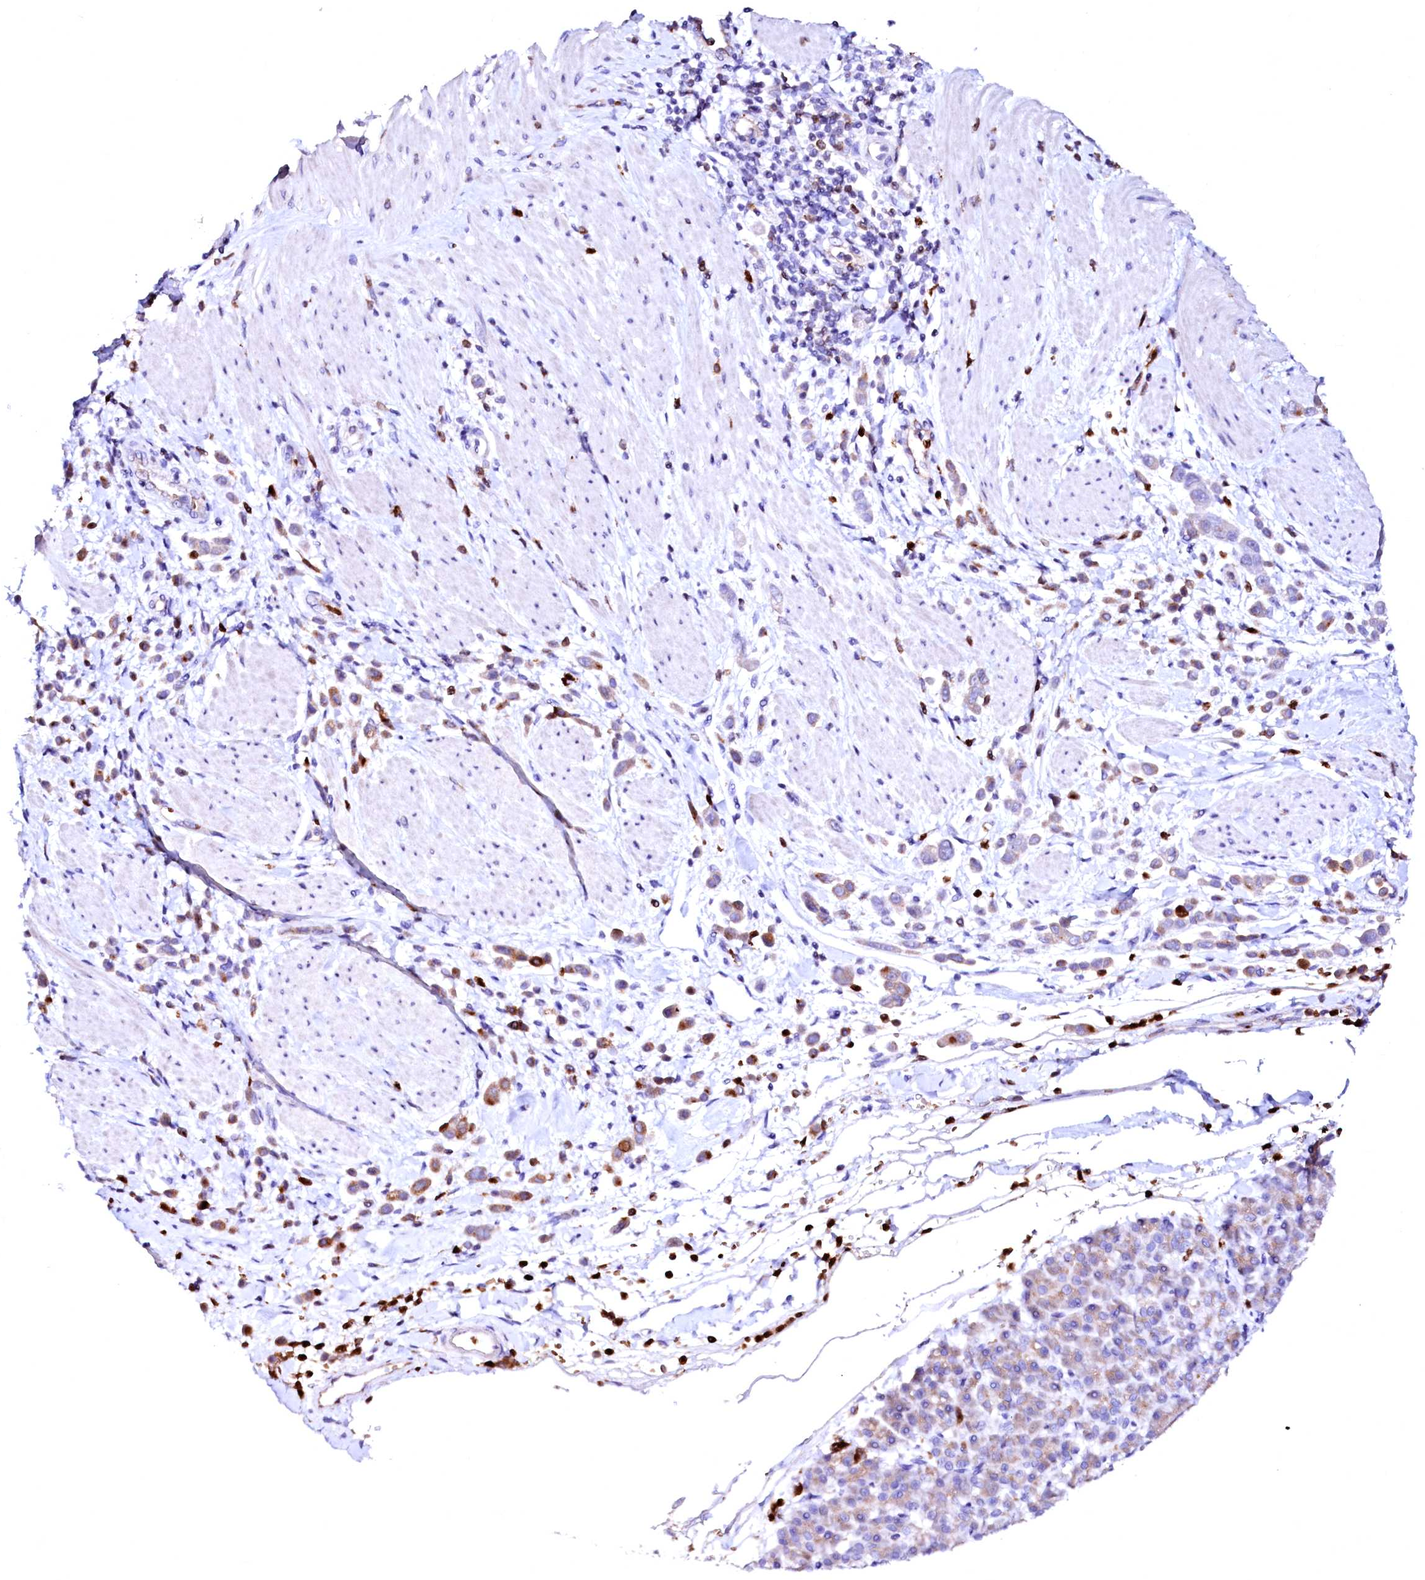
{"staining": {"intensity": "moderate", "quantity": ">75%", "location": "cytoplasmic/membranous"}, "tissue": "pancreatic cancer", "cell_type": "Tumor cells", "image_type": "cancer", "snomed": [{"axis": "morphology", "description": "Normal tissue, NOS"}, {"axis": "morphology", "description": "Adenocarcinoma, NOS"}, {"axis": "topography", "description": "Pancreas"}], "caption": "Immunohistochemistry (IHC) (DAB) staining of pancreatic cancer reveals moderate cytoplasmic/membranous protein expression in about >75% of tumor cells.", "gene": "RAB27A", "patient": {"sex": "female", "age": 64}}